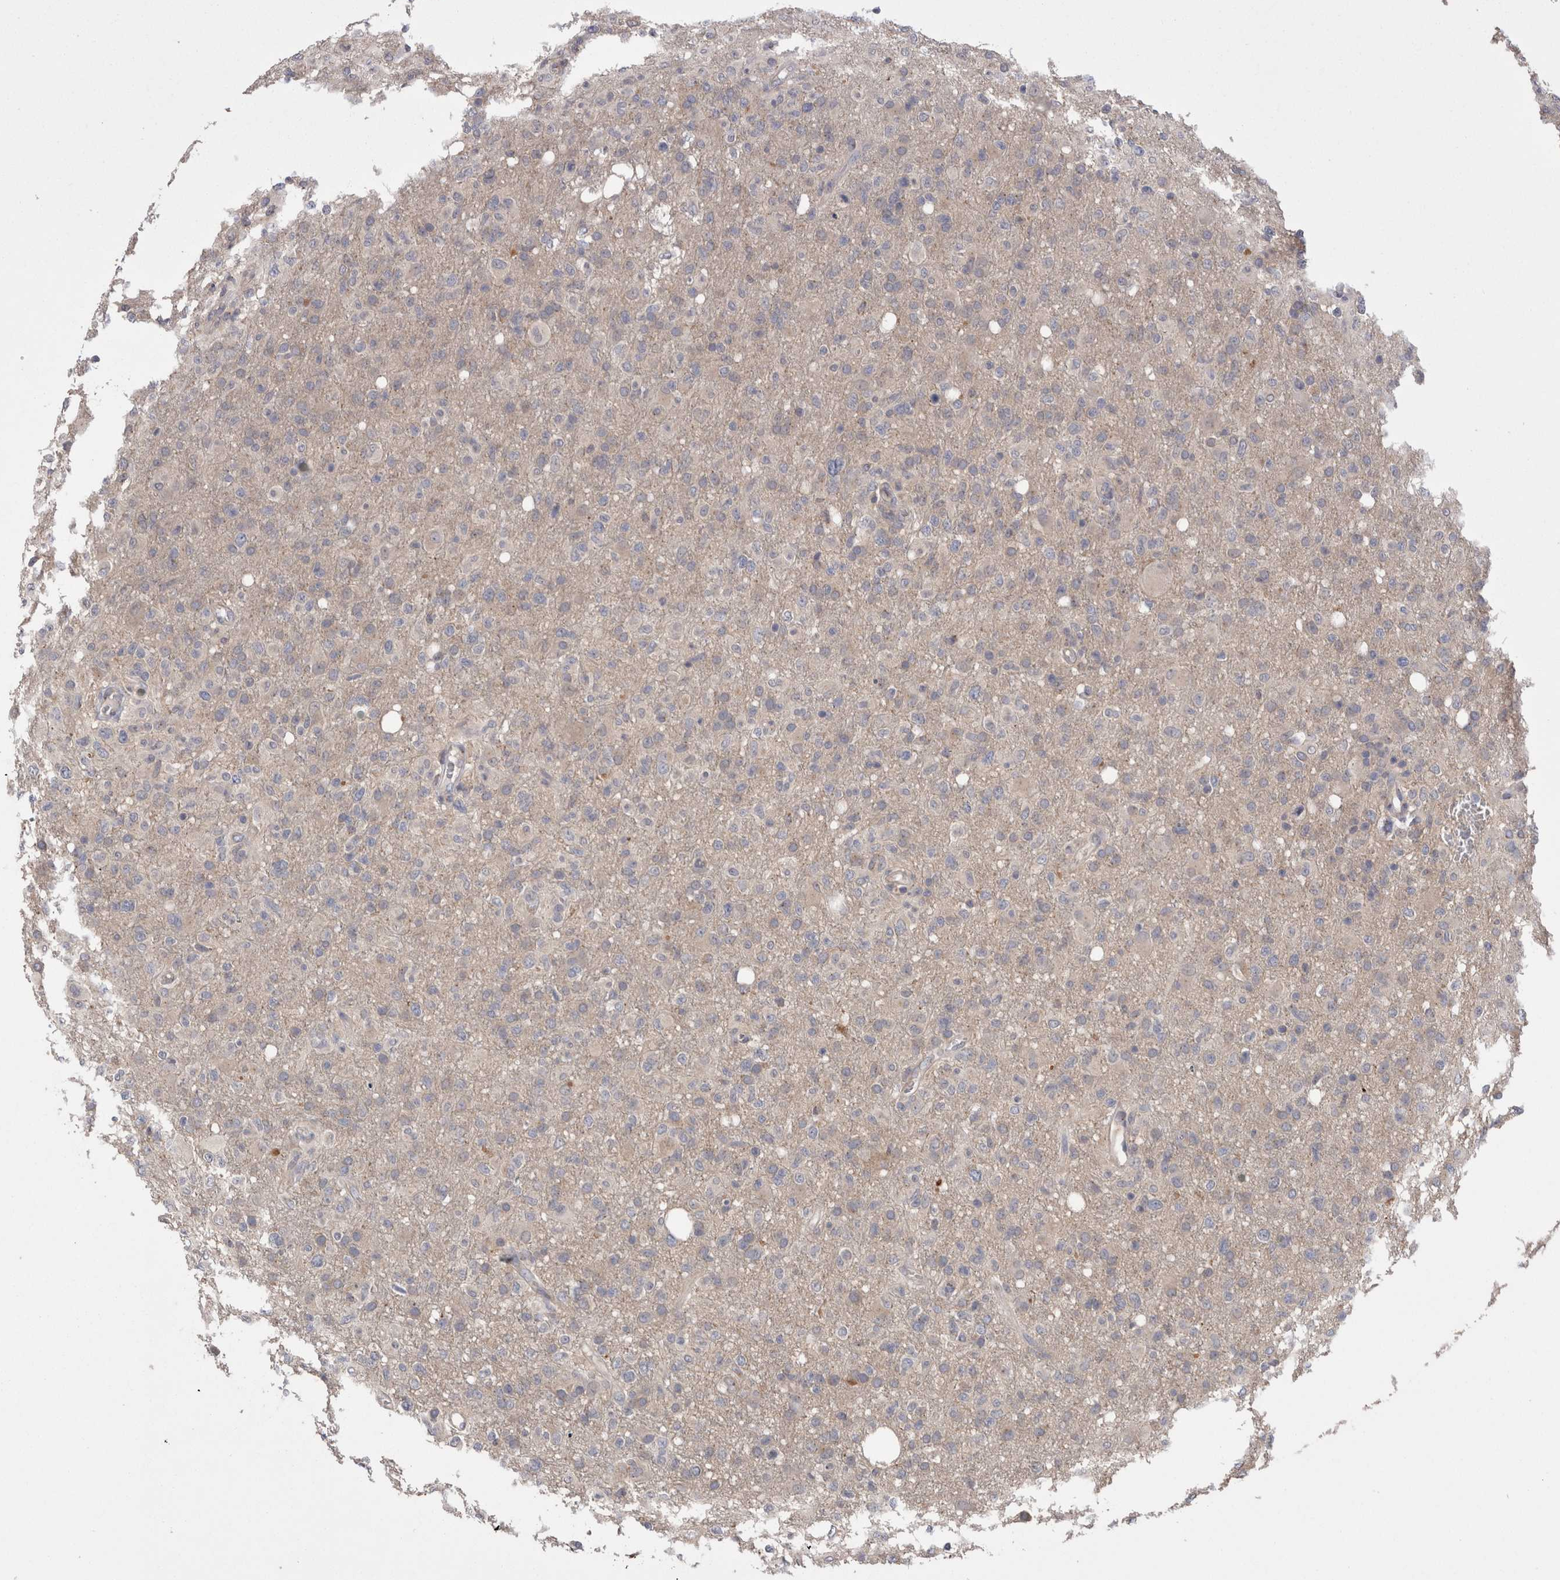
{"staining": {"intensity": "weak", "quantity": "<25%", "location": "cytoplasmic/membranous"}, "tissue": "glioma", "cell_type": "Tumor cells", "image_type": "cancer", "snomed": [{"axis": "morphology", "description": "Glioma, malignant, High grade"}, {"axis": "topography", "description": "Brain"}], "caption": "Tumor cells are negative for brown protein staining in glioma.", "gene": "DCTN6", "patient": {"sex": "female", "age": 57}}